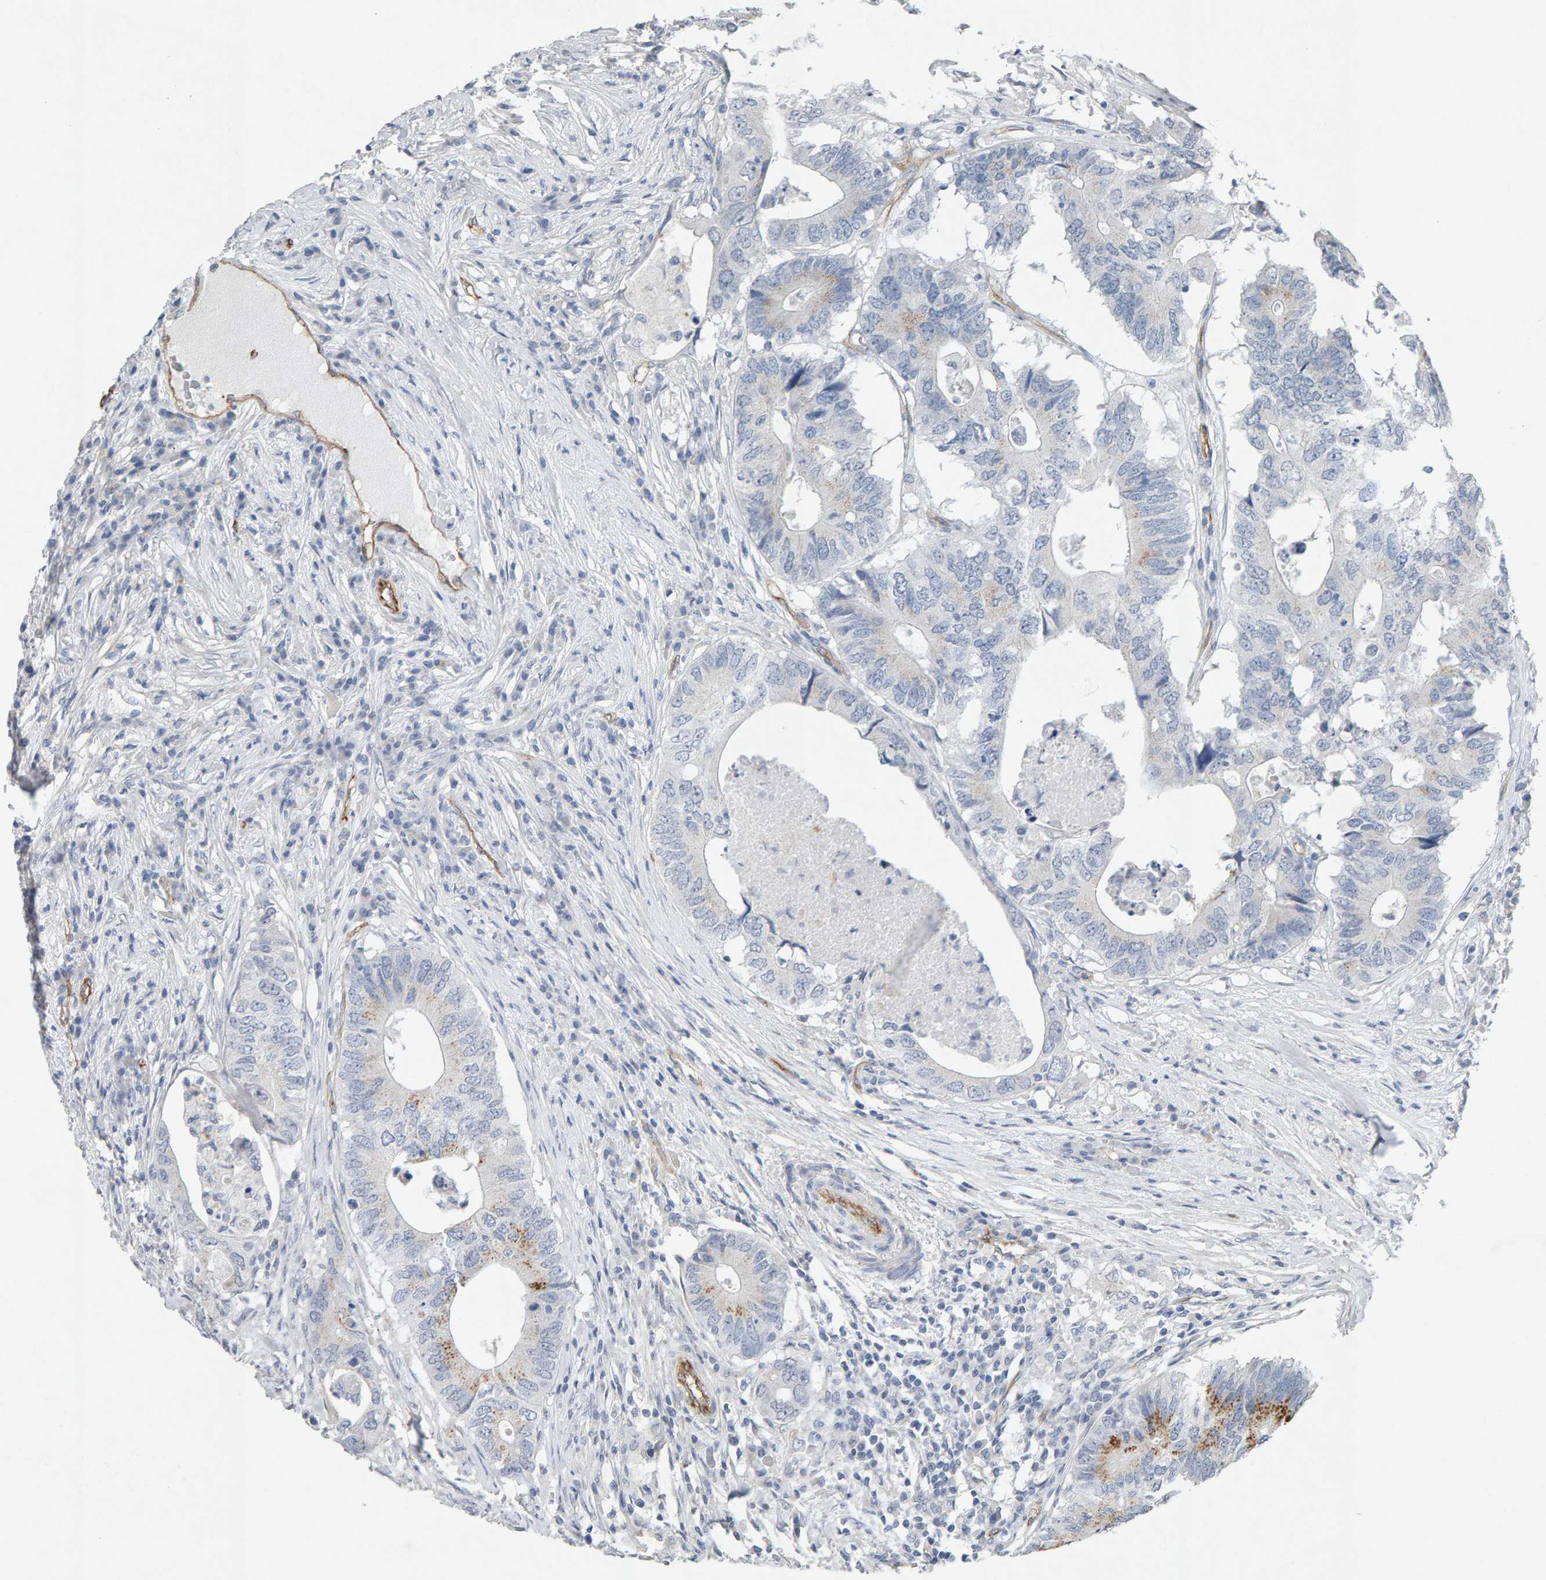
{"staining": {"intensity": "moderate", "quantity": "<25%", "location": "cytoplasmic/membranous"}, "tissue": "colorectal cancer", "cell_type": "Tumor cells", "image_type": "cancer", "snomed": [{"axis": "morphology", "description": "Adenocarcinoma, NOS"}, {"axis": "topography", "description": "Colon"}], "caption": "Immunohistochemical staining of adenocarcinoma (colorectal) shows low levels of moderate cytoplasmic/membranous protein expression in about <25% of tumor cells. The staining was performed using DAB (3,3'-diaminobenzidine) to visualize the protein expression in brown, while the nuclei were stained in blue with hematoxylin (Magnification: 20x).", "gene": "PTPRM", "patient": {"sex": "male", "age": 71}}